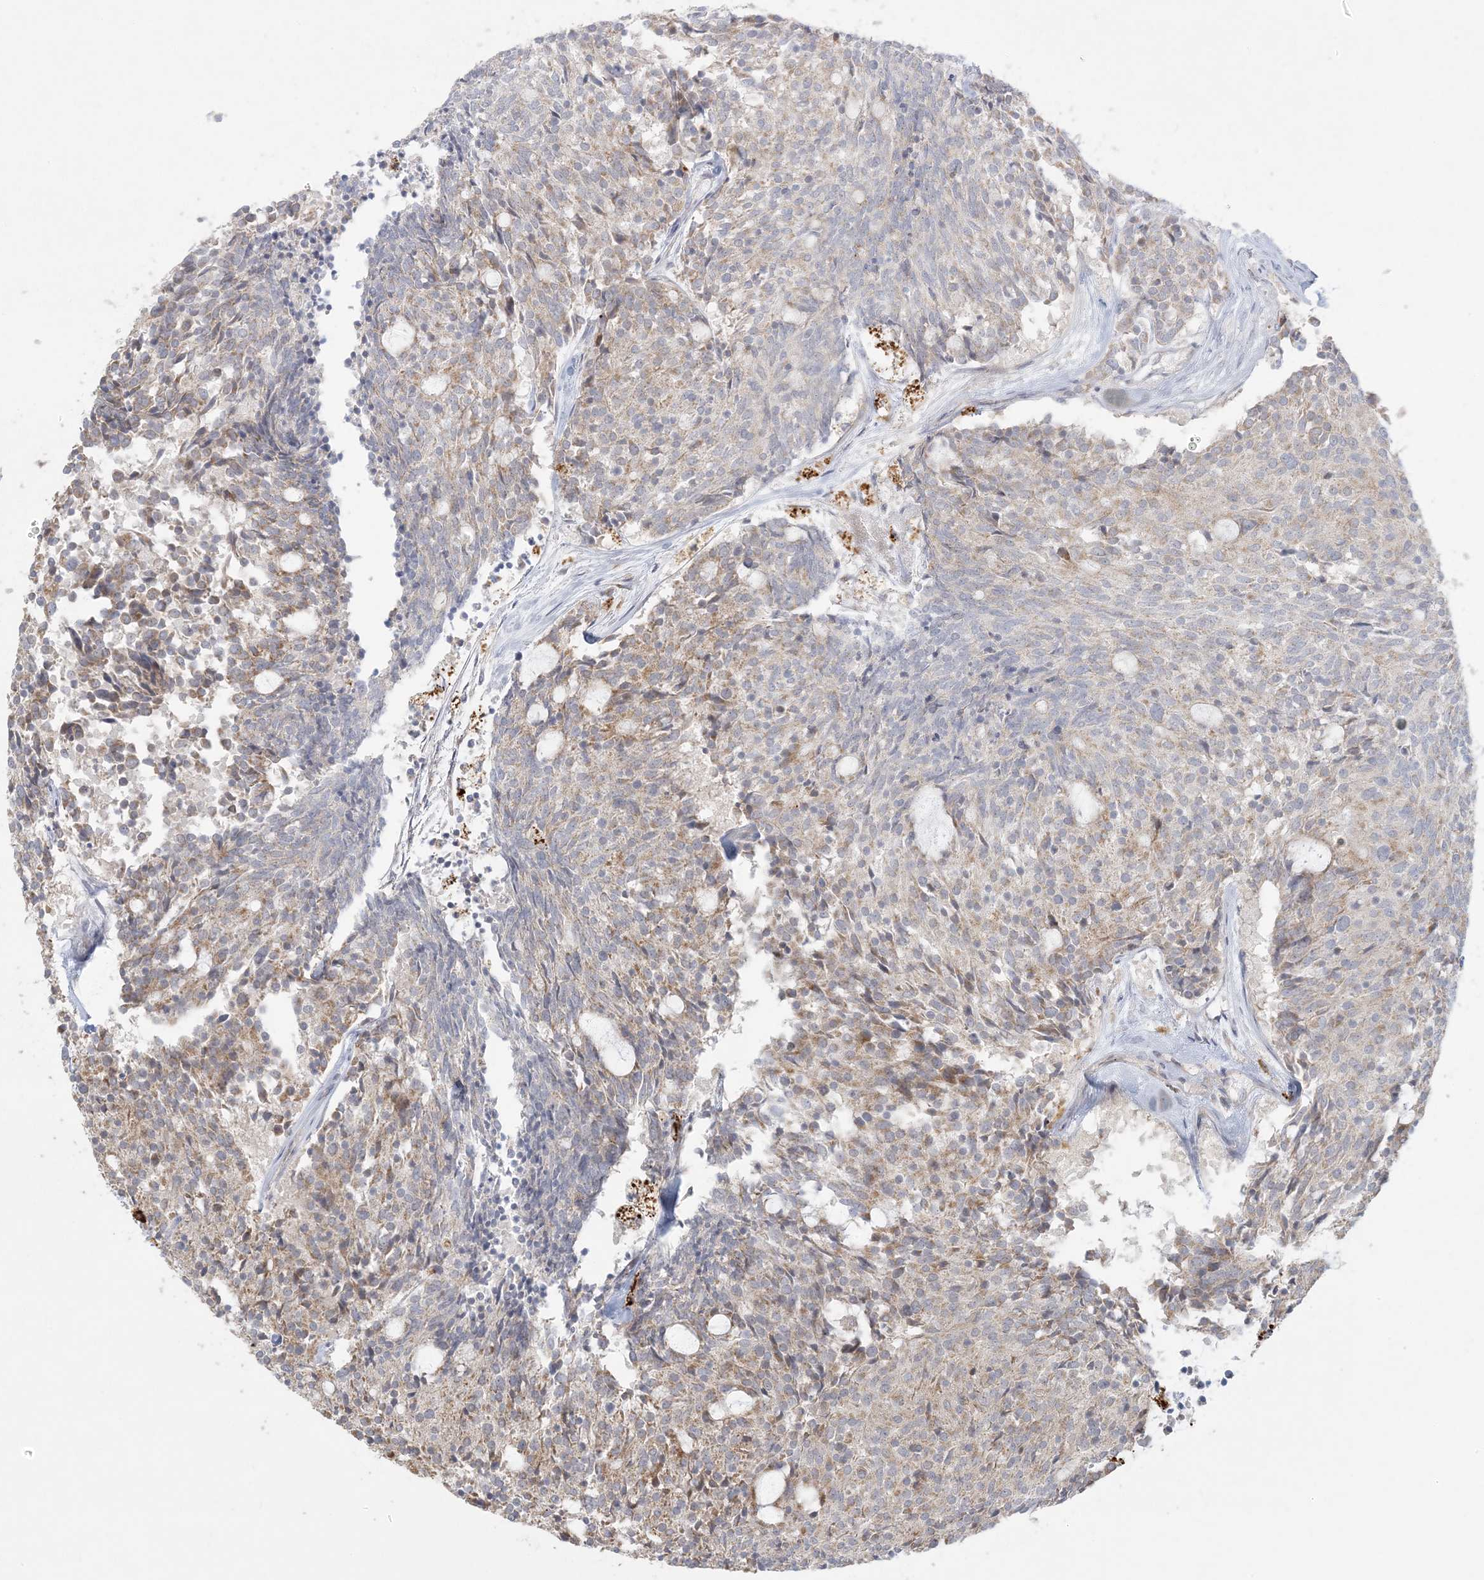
{"staining": {"intensity": "weak", "quantity": "25%-75%", "location": "cytoplasmic/membranous"}, "tissue": "carcinoid", "cell_type": "Tumor cells", "image_type": "cancer", "snomed": [{"axis": "morphology", "description": "Carcinoid, malignant, NOS"}, {"axis": "topography", "description": "Pancreas"}], "caption": "Immunohistochemical staining of carcinoid demonstrates low levels of weak cytoplasmic/membranous protein staining in approximately 25%-75% of tumor cells.", "gene": "MCAT", "patient": {"sex": "female", "age": 54}}